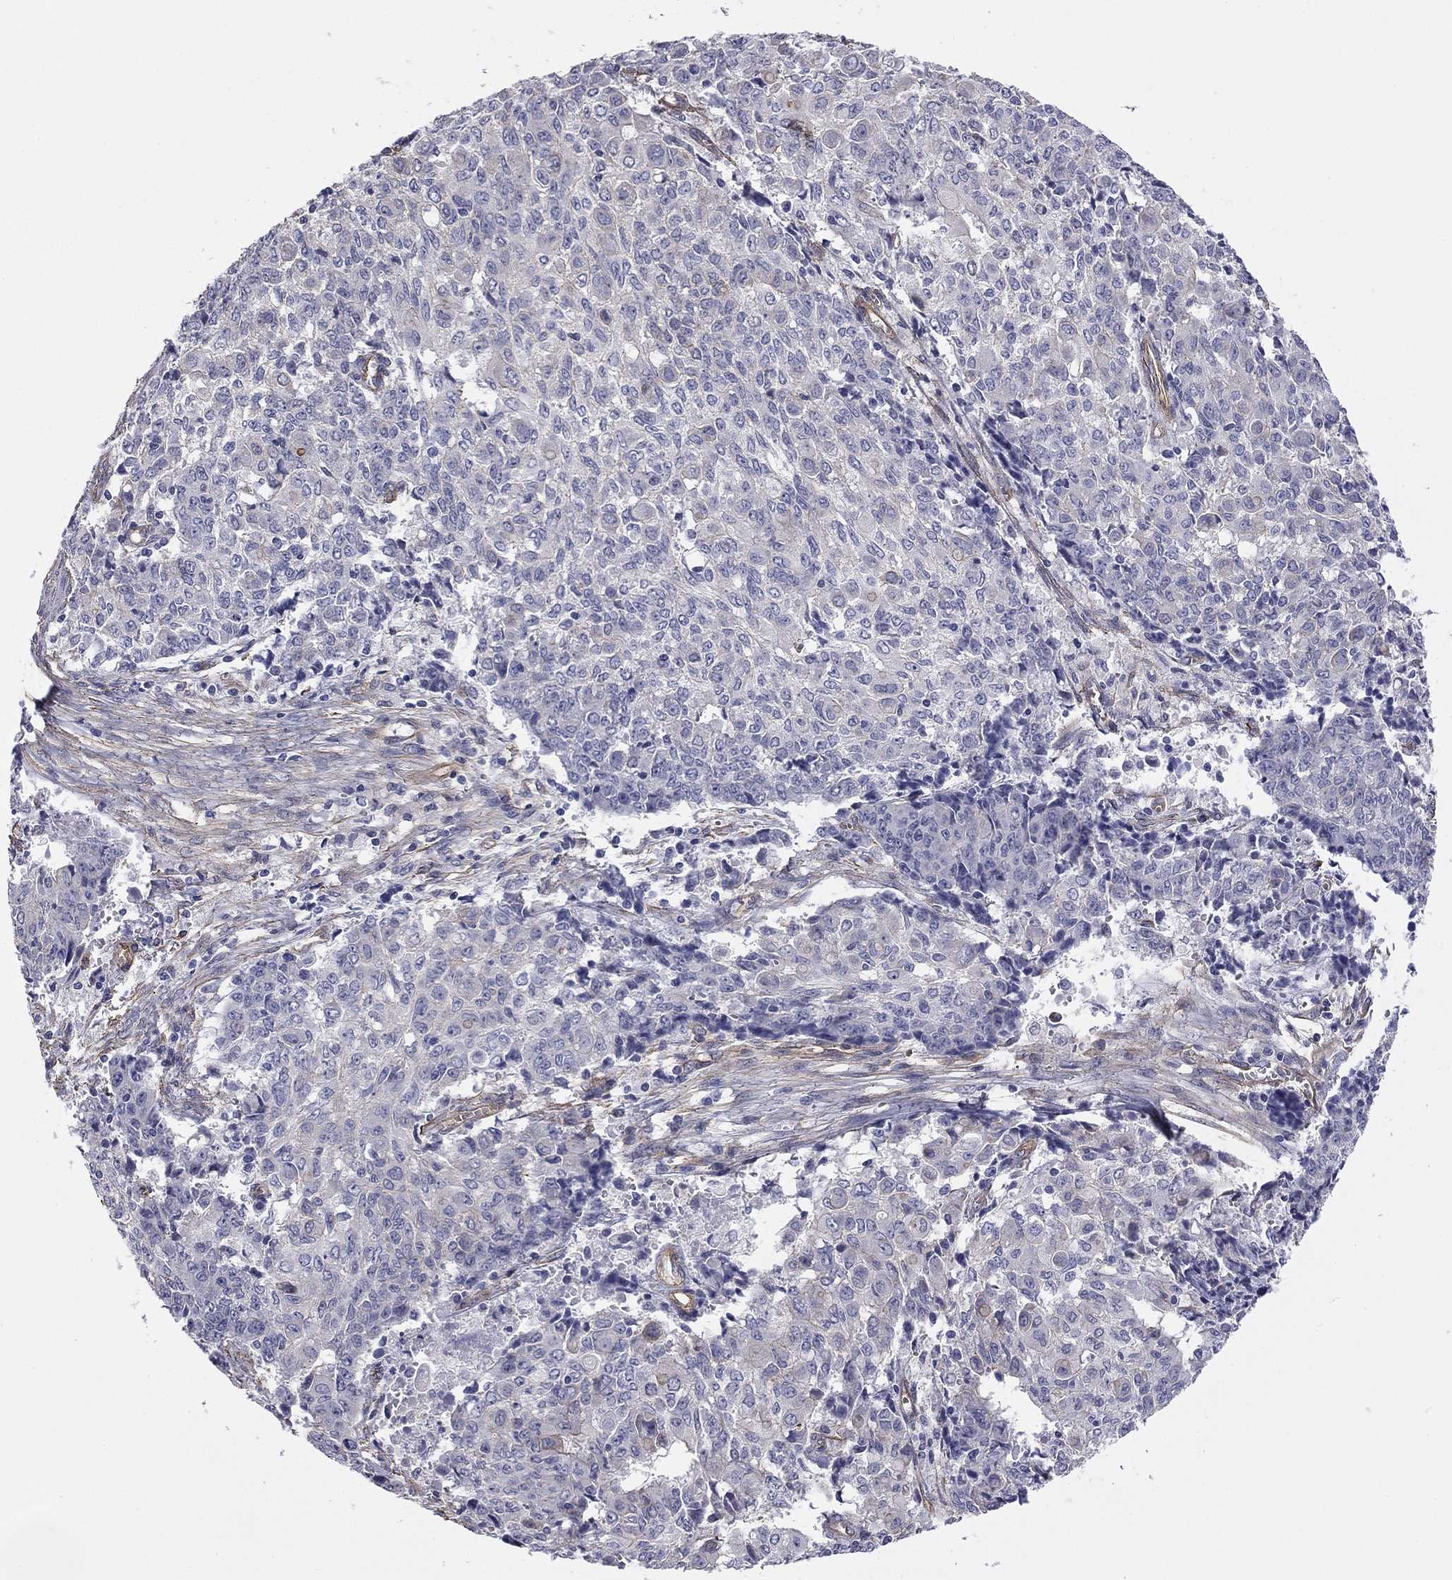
{"staining": {"intensity": "negative", "quantity": "none", "location": "none"}, "tissue": "ovarian cancer", "cell_type": "Tumor cells", "image_type": "cancer", "snomed": [{"axis": "morphology", "description": "Carcinoma, endometroid"}, {"axis": "topography", "description": "Ovary"}], "caption": "This is a micrograph of immunohistochemistry staining of endometroid carcinoma (ovarian), which shows no expression in tumor cells. (Stains: DAB immunohistochemistry (IHC) with hematoxylin counter stain, Microscopy: brightfield microscopy at high magnification).", "gene": "TCHH", "patient": {"sex": "female", "age": 42}}